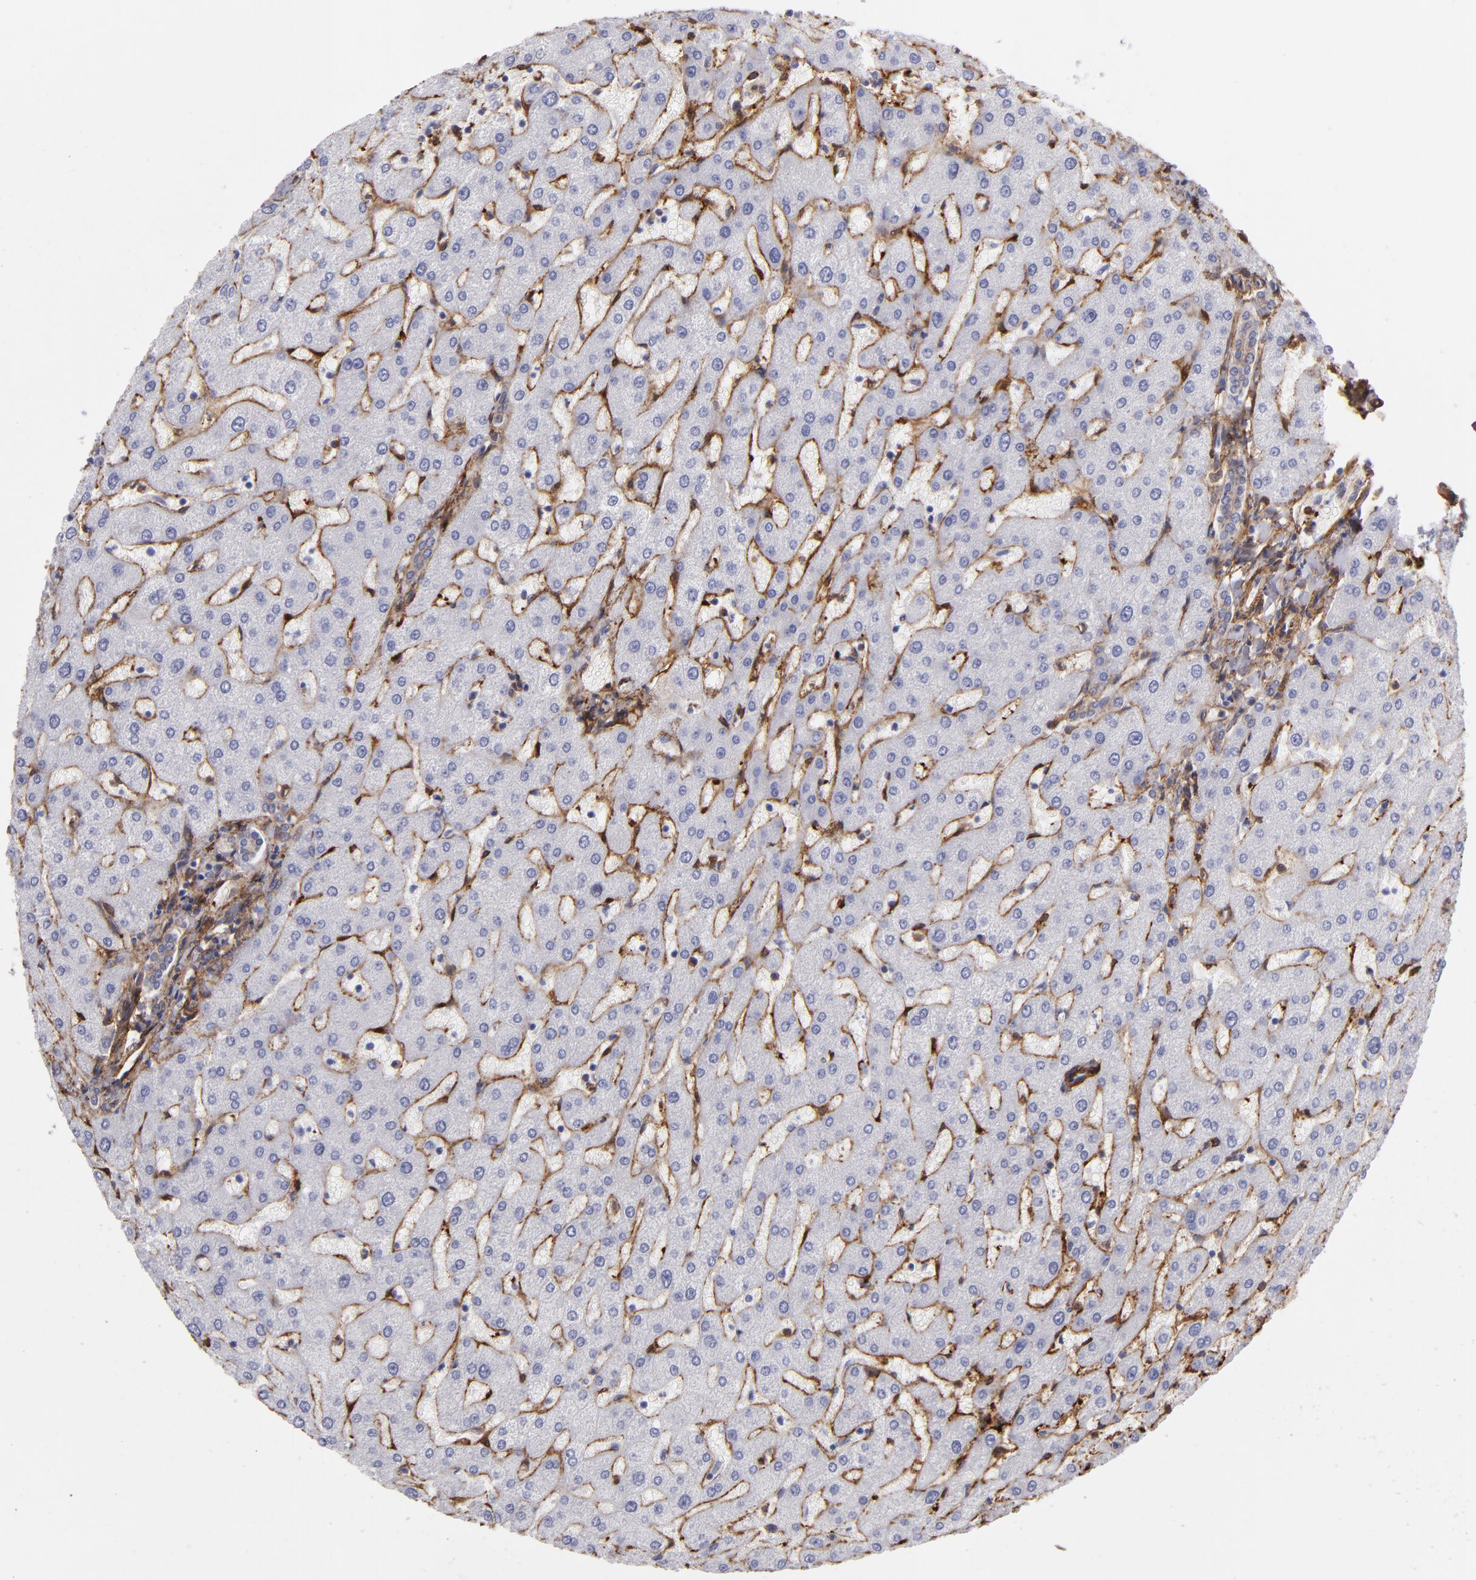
{"staining": {"intensity": "weak", "quantity": ">75%", "location": "cytoplasmic/membranous"}, "tissue": "liver", "cell_type": "Cholangiocytes", "image_type": "normal", "snomed": [{"axis": "morphology", "description": "Normal tissue, NOS"}, {"axis": "topography", "description": "Liver"}], "caption": "IHC staining of benign liver, which reveals low levels of weak cytoplasmic/membranous positivity in about >75% of cholangiocytes indicating weak cytoplasmic/membranous protein positivity. The staining was performed using DAB (3,3'-diaminobenzidine) (brown) for protein detection and nuclei were counterstained in hematoxylin (blue).", "gene": "VCL", "patient": {"sex": "male", "age": 67}}